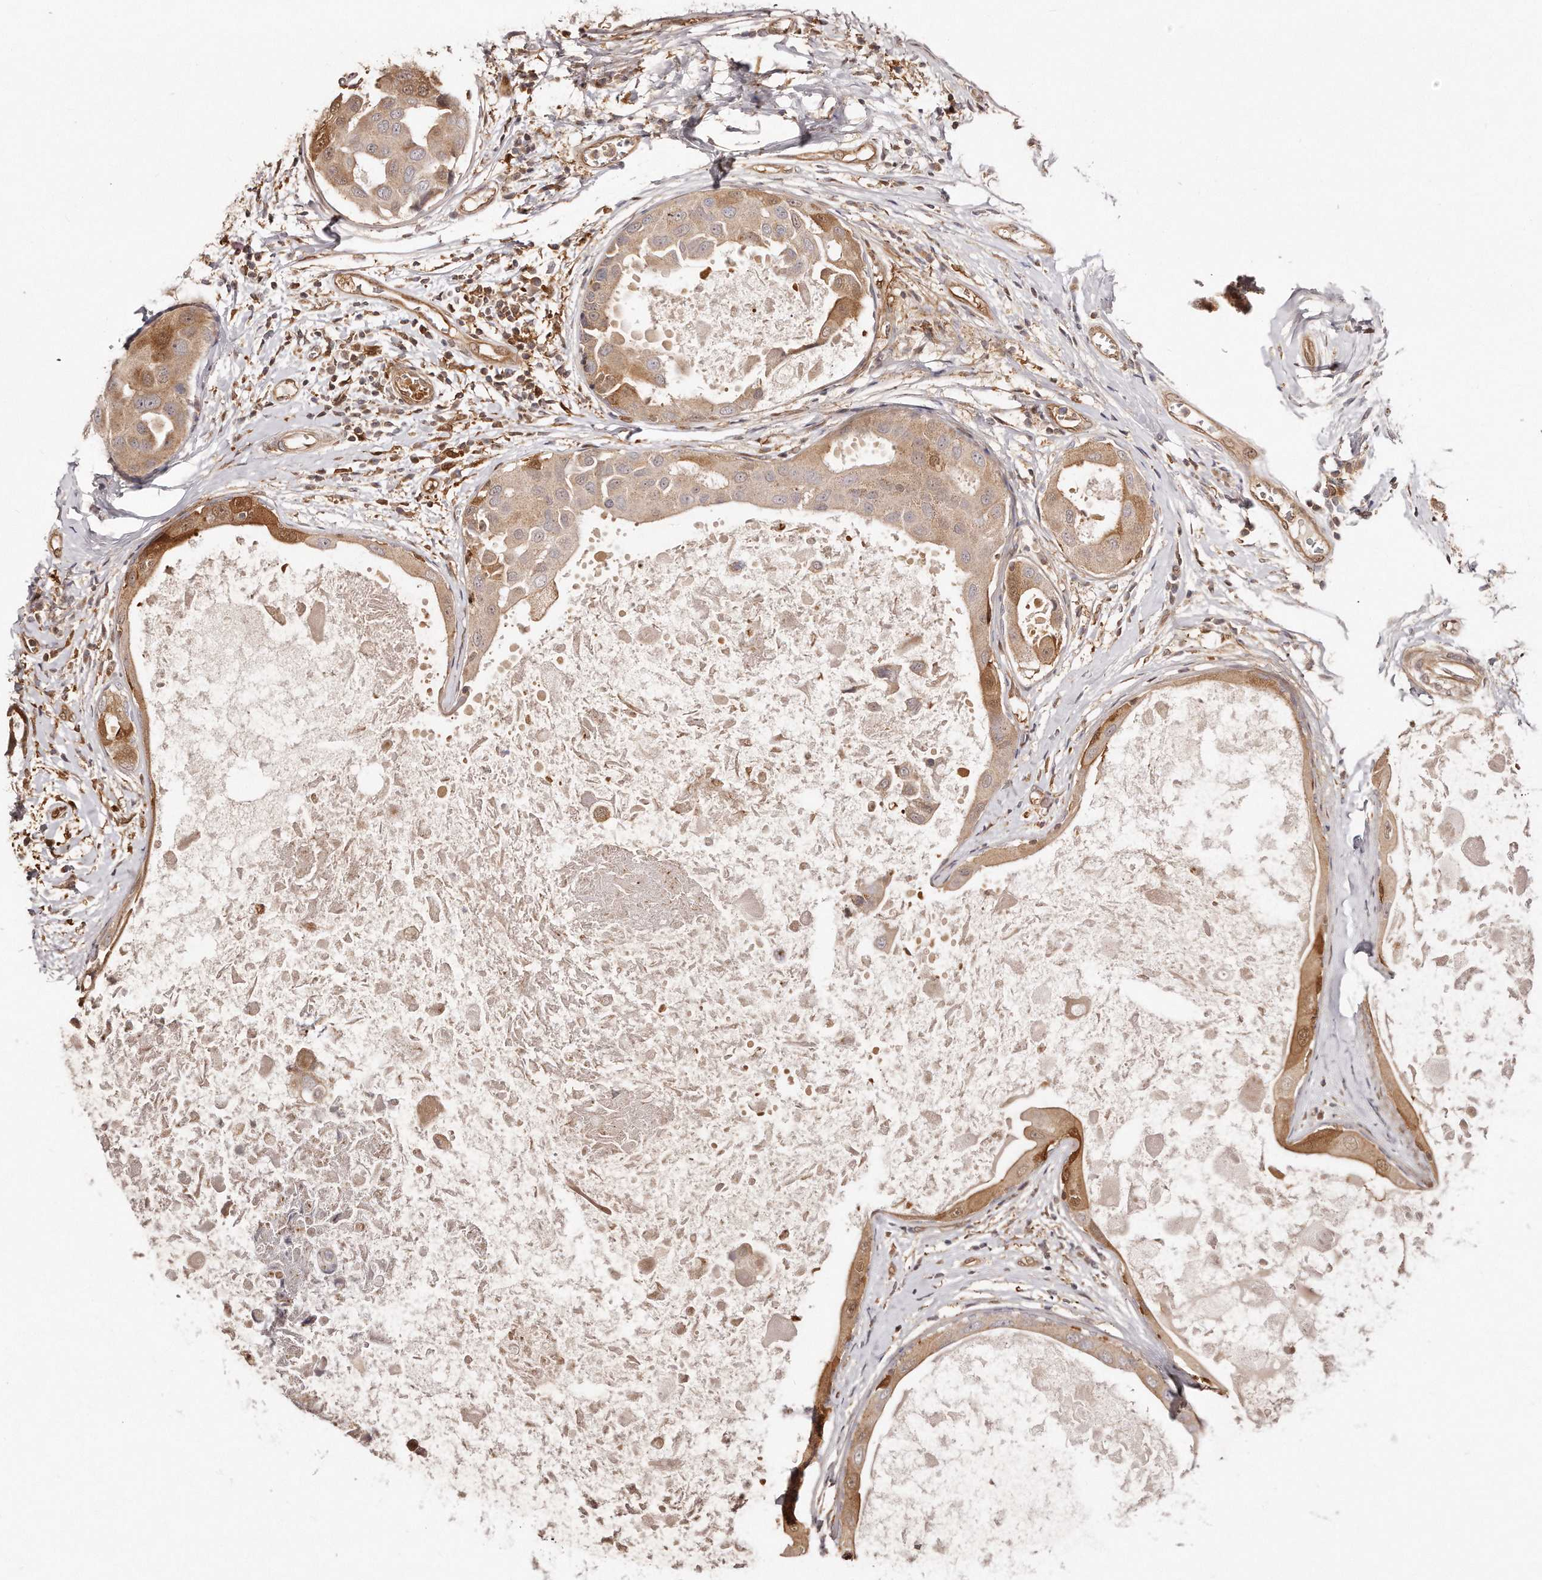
{"staining": {"intensity": "weak", "quantity": ">75%", "location": "cytoplasmic/membranous"}, "tissue": "breast cancer", "cell_type": "Tumor cells", "image_type": "cancer", "snomed": [{"axis": "morphology", "description": "Duct carcinoma"}, {"axis": "topography", "description": "Breast"}], "caption": "Immunohistochemistry image of breast cancer stained for a protein (brown), which exhibits low levels of weak cytoplasmic/membranous staining in about >75% of tumor cells.", "gene": "GBP4", "patient": {"sex": "female", "age": 27}}